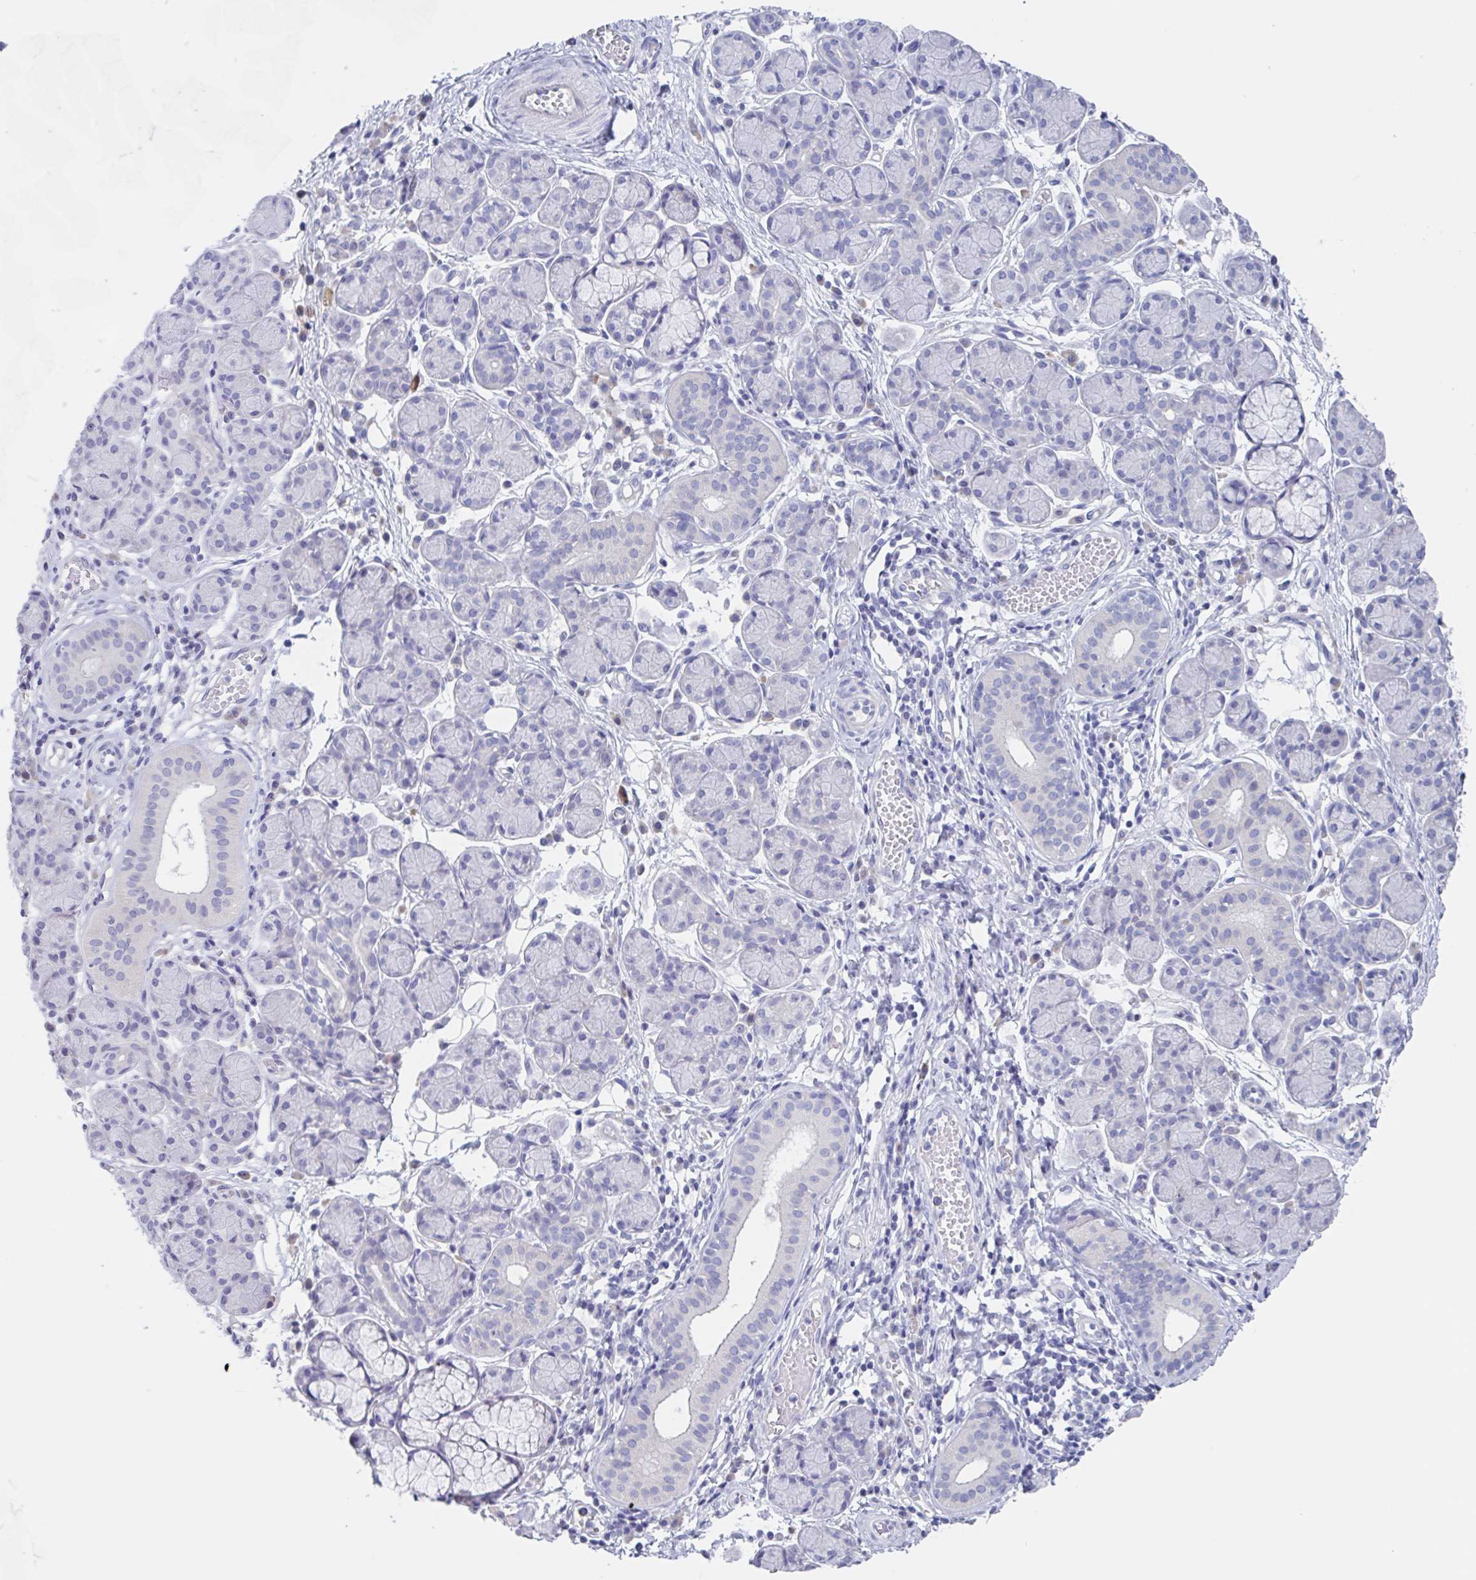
{"staining": {"intensity": "negative", "quantity": "none", "location": "none"}, "tissue": "salivary gland", "cell_type": "Glandular cells", "image_type": "normal", "snomed": [{"axis": "morphology", "description": "Normal tissue, NOS"}, {"axis": "morphology", "description": "Inflammation, NOS"}, {"axis": "topography", "description": "Lymph node"}, {"axis": "topography", "description": "Salivary gland"}], "caption": "Immunohistochemical staining of benign salivary gland exhibits no significant expression in glandular cells. Brightfield microscopy of immunohistochemistry (IHC) stained with DAB (3,3'-diaminobenzidine) (brown) and hematoxylin (blue), captured at high magnification.", "gene": "NOXRED1", "patient": {"sex": "male", "age": 3}}